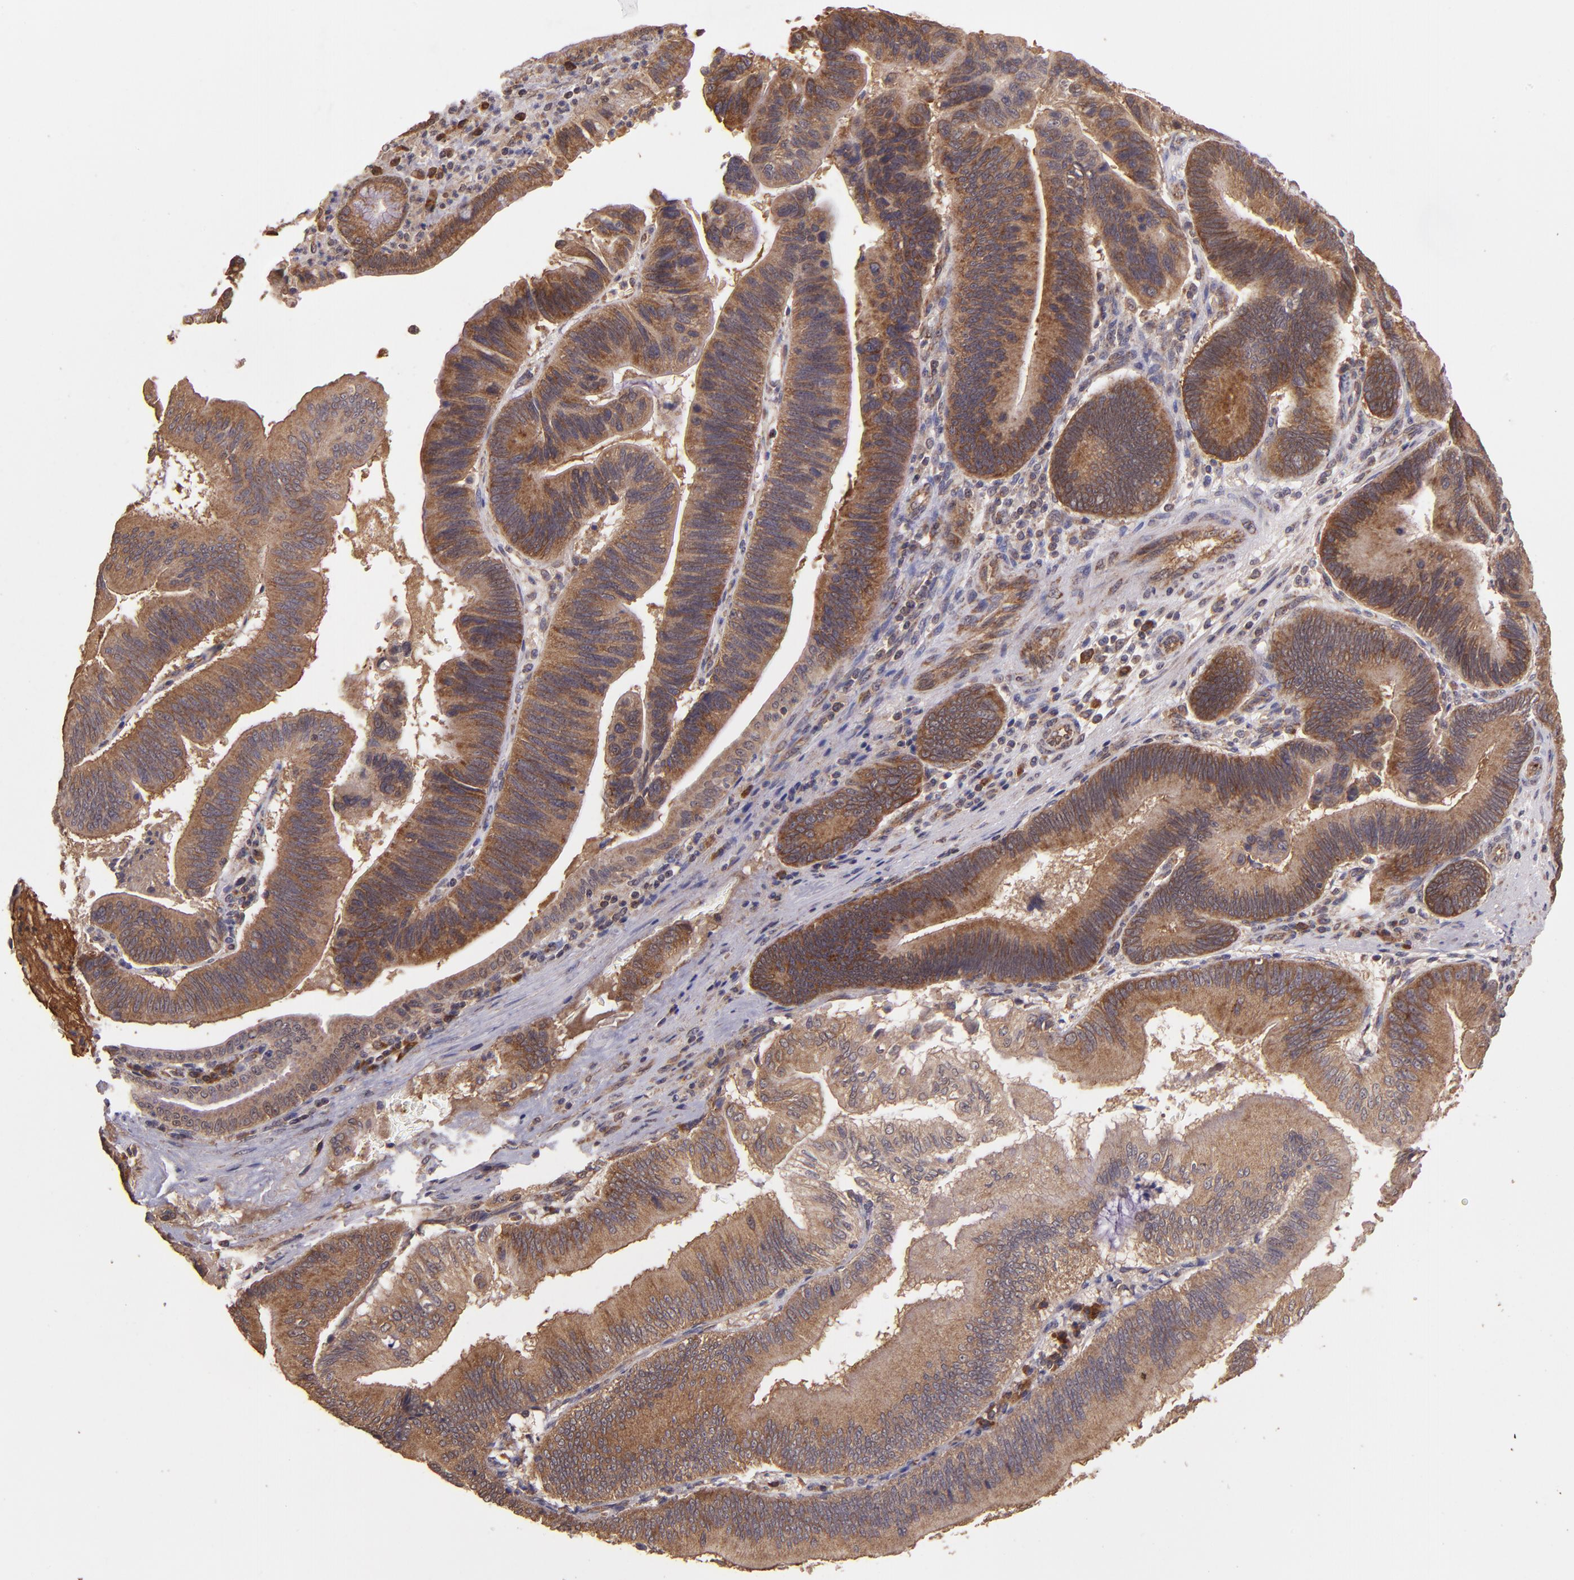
{"staining": {"intensity": "strong", "quantity": ">75%", "location": "cytoplasmic/membranous"}, "tissue": "pancreatic cancer", "cell_type": "Tumor cells", "image_type": "cancer", "snomed": [{"axis": "morphology", "description": "Adenocarcinoma, NOS"}, {"axis": "topography", "description": "Pancreas"}], "caption": "Tumor cells demonstrate strong cytoplasmic/membranous positivity in about >75% of cells in pancreatic cancer.", "gene": "USP51", "patient": {"sex": "male", "age": 82}}